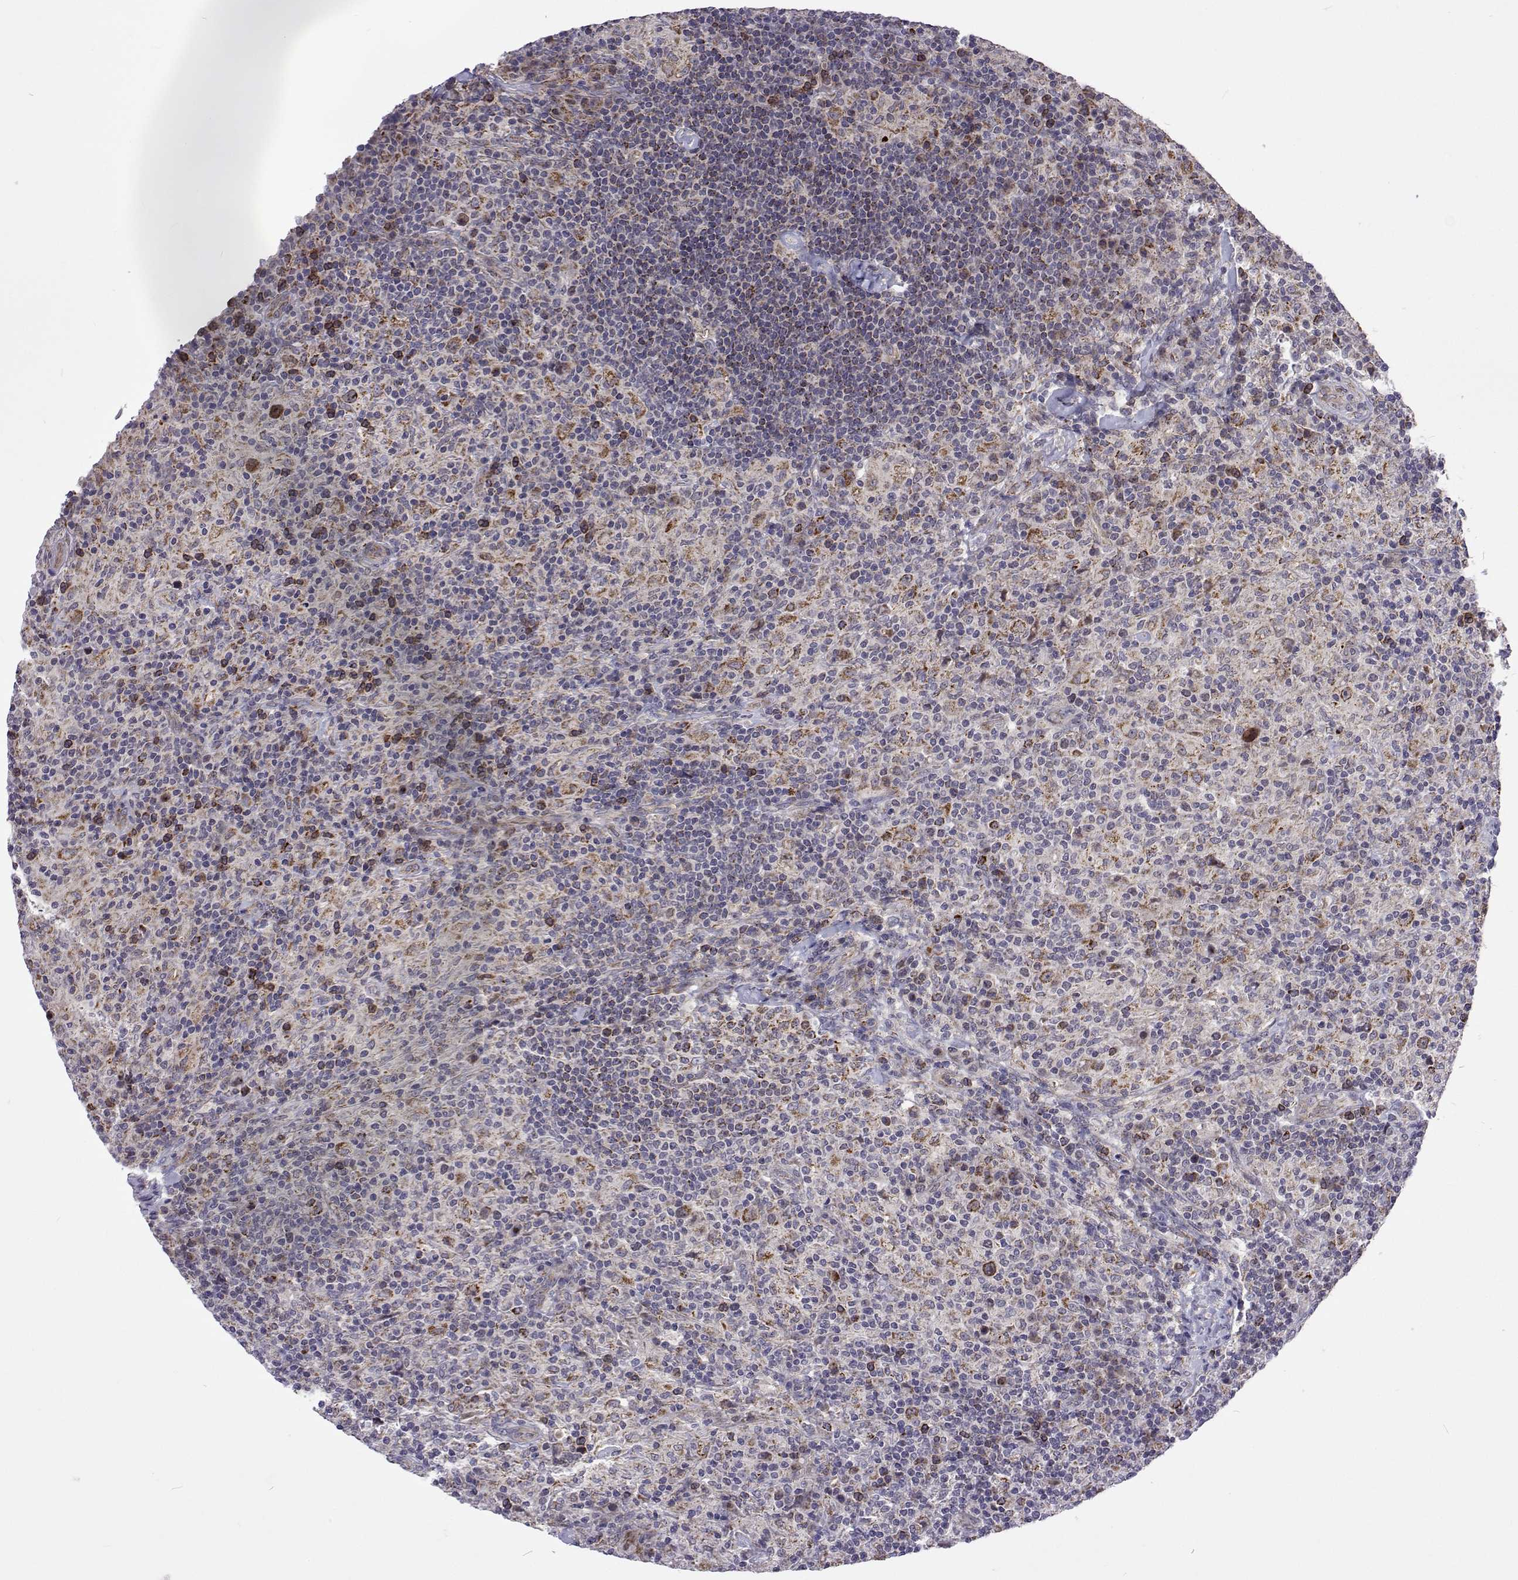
{"staining": {"intensity": "moderate", "quantity": ">75%", "location": "cytoplasmic/membranous"}, "tissue": "lymphoma", "cell_type": "Tumor cells", "image_type": "cancer", "snomed": [{"axis": "morphology", "description": "Hodgkin's disease, NOS"}, {"axis": "topography", "description": "Lymph node"}], "caption": "A micrograph showing moderate cytoplasmic/membranous staining in approximately >75% of tumor cells in Hodgkin's disease, as visualized by brown immunohistochemical staining.", "gene": "DHTKD1", "patient": {"sex": "male", "age": 70}}